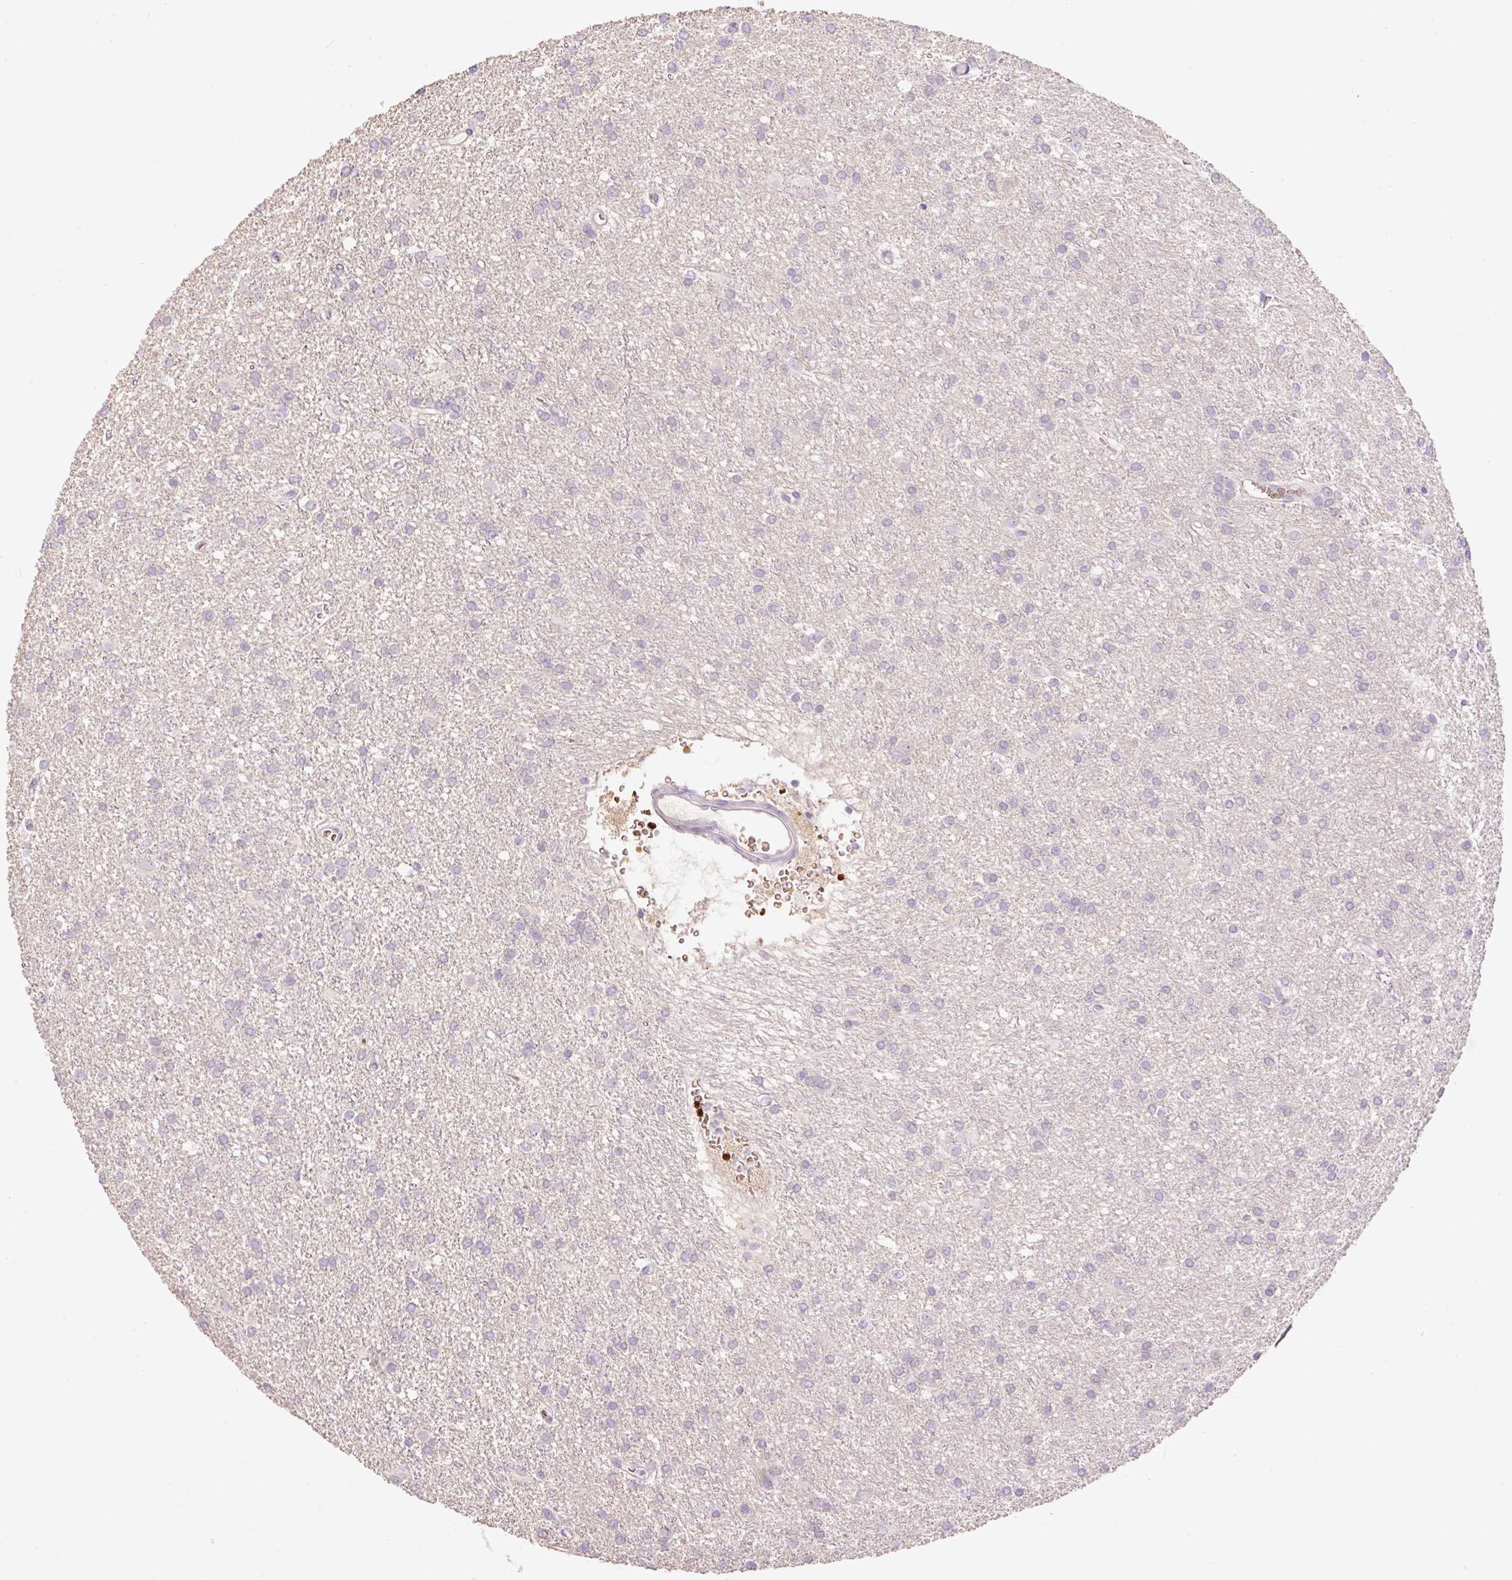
{"staining": {"intensity": "negative", "quantity": "none", "location": "none"}, "tissue": "glioma", "cell_type": "Tumor cells", "image_type": "cancer", "snomed": [{"axis": "morphology", "description": "Glioma, malignant, High grade"}, {"axis": "topography", "description": "Brain"}], "caption": "Malignant glioma (high-grade) was stained to show a protein in brown. There is no significant expression in tumor cells.", "gene": "LY6G6D", "patient": {"sex": "female", "age": 50}}